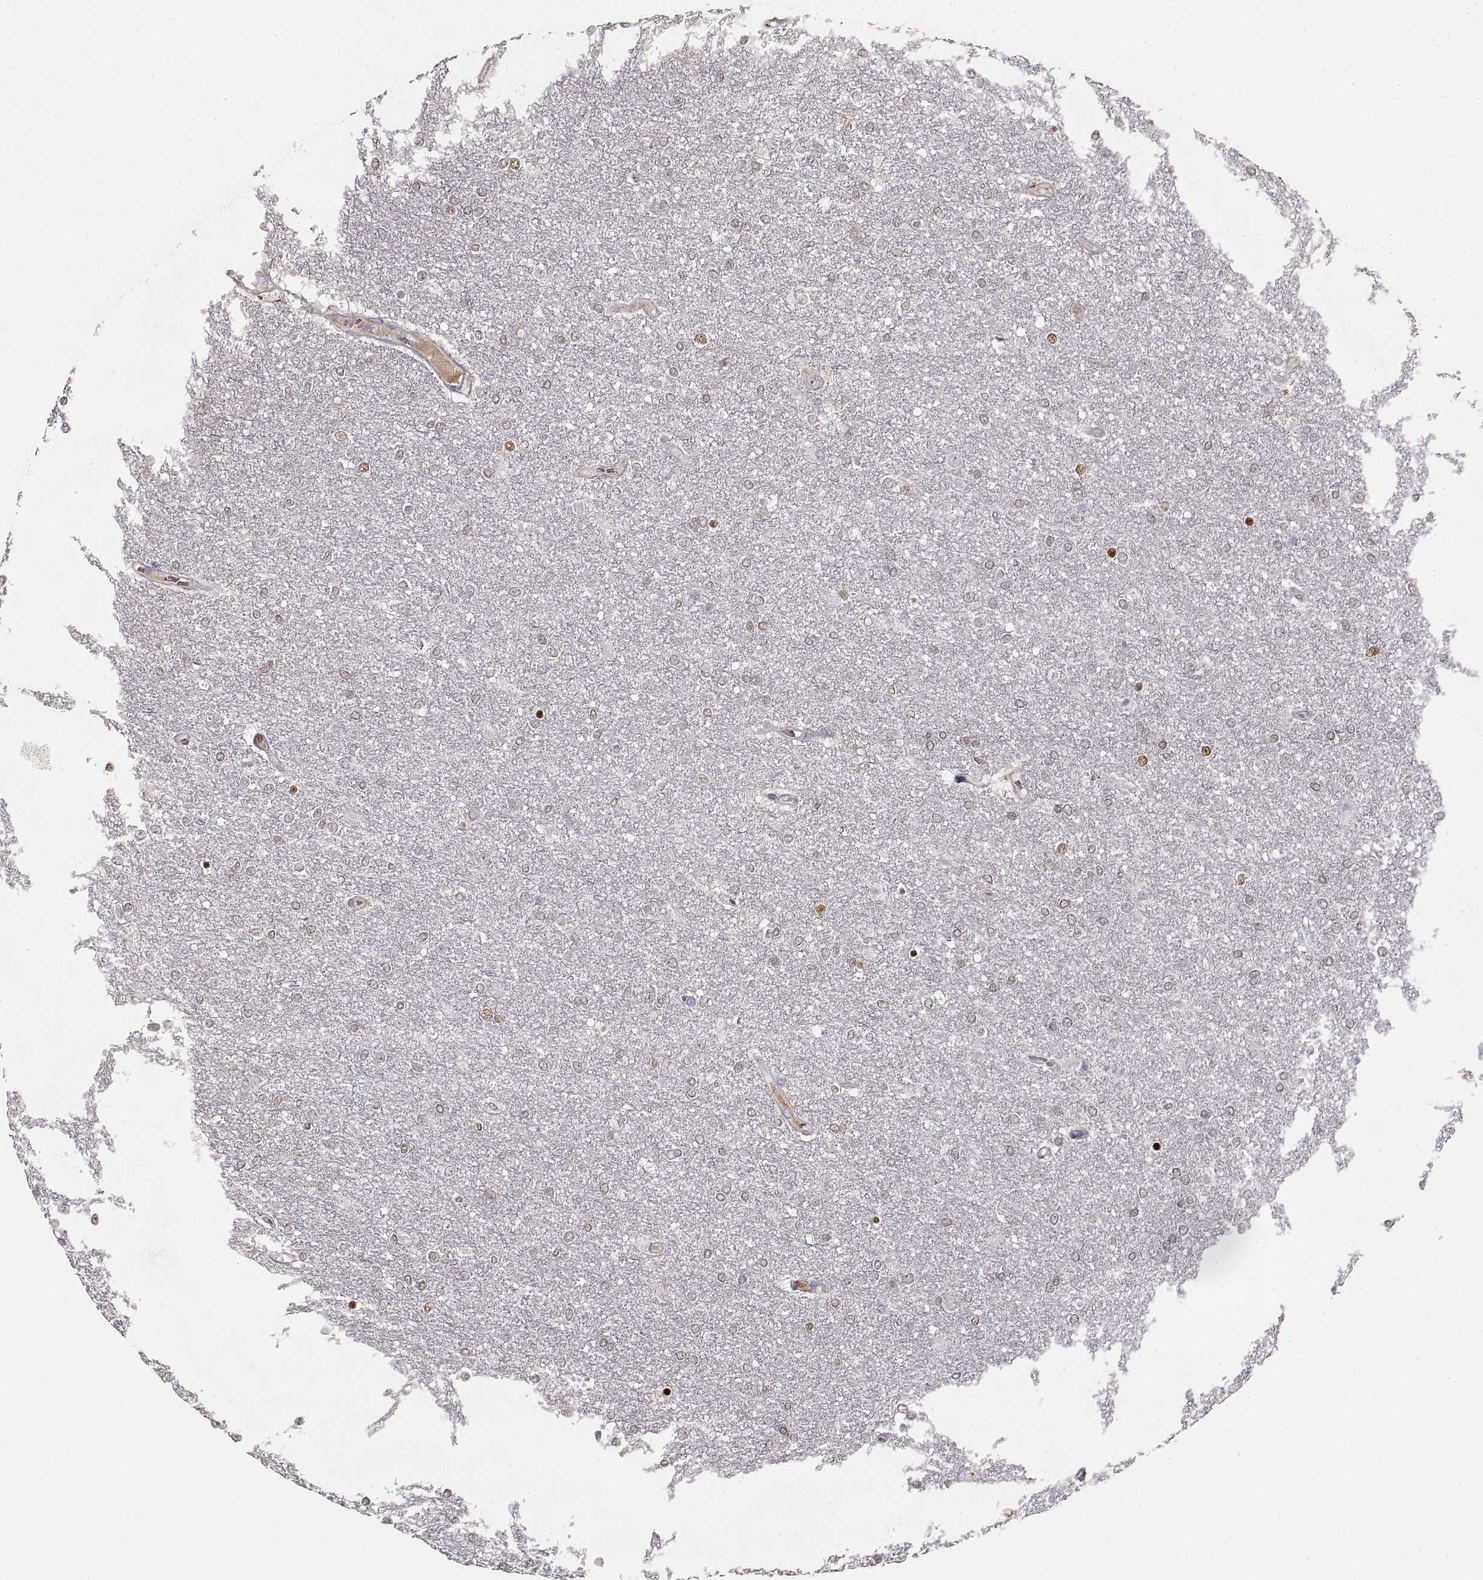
{"staining": {"intensity": "negative", "quantity": "none", "location": "none"}, "tissue": "glioma", "cell_type": "Tumor cells", "image_type": "cancer", "snomed": [{"axis": "morphology", "description": "Glioma, malignant, High grade"}, {"axis": "topography", "description": "Brain"}], "caption": "The histopathology image reveals no significant positivity in tumor cells of glioma.", "gene": "ADAM11", "patient": {"sex": "female", "age": 61}}